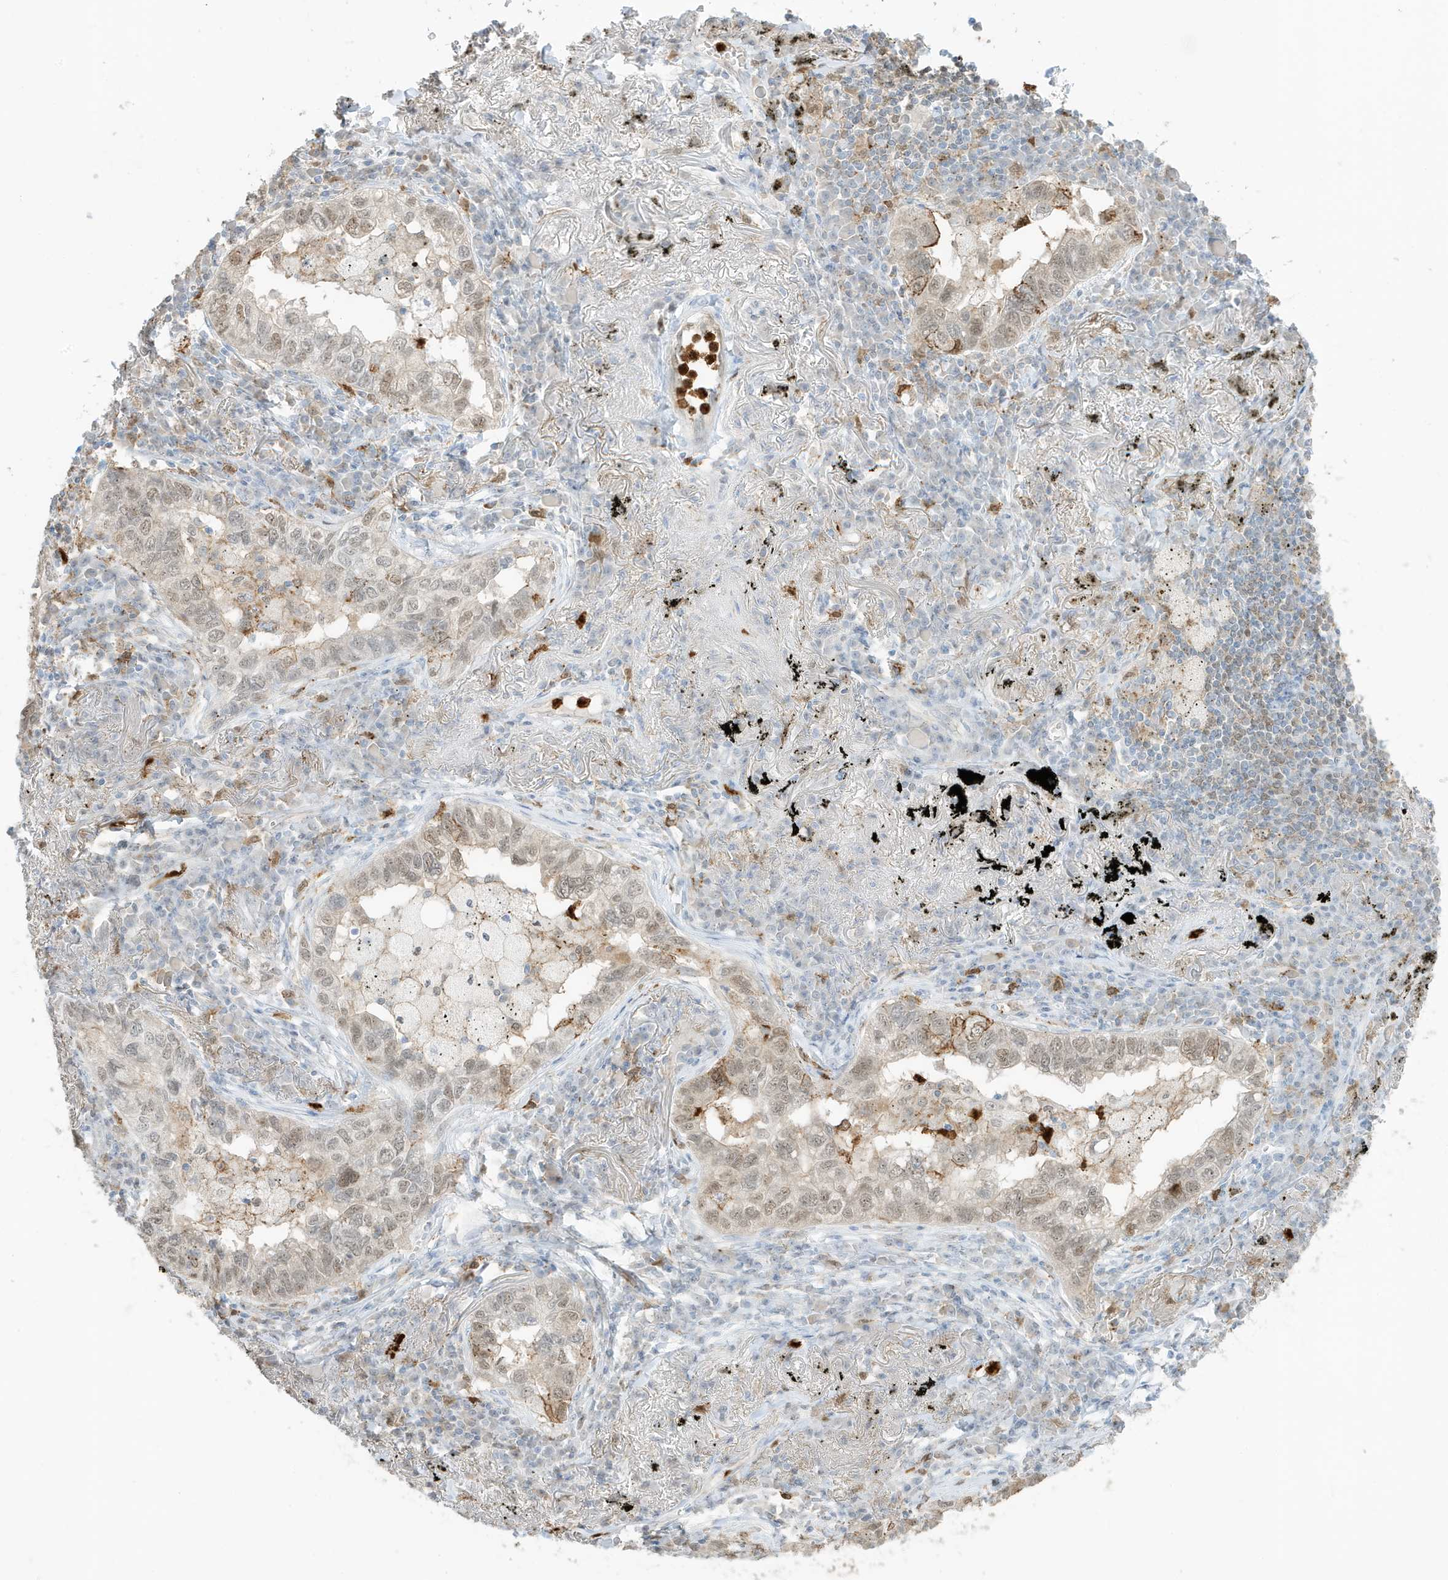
{"staining": {"intensity": "weak", "quantity": ">75%", "location": "nuclear"}, "tissue": "lung cancer", "cell_type": "Tumor cells", "image_type": "cancer", "snomed": [{"axis": "morphology", "description": "Adenocarcinoma, NOS"}, {"axis": "topography", "description": "Lung"}], "caption": "Lung cancer tissue reveals weak nuclear expression in about >75% of tumor cells, visualized by immunohistochemistry. (DAB IHC, brown staining for protein, blue staining for nuclei).", "gene": "GCA", "patient": {"sex": "male", "age": 65}}